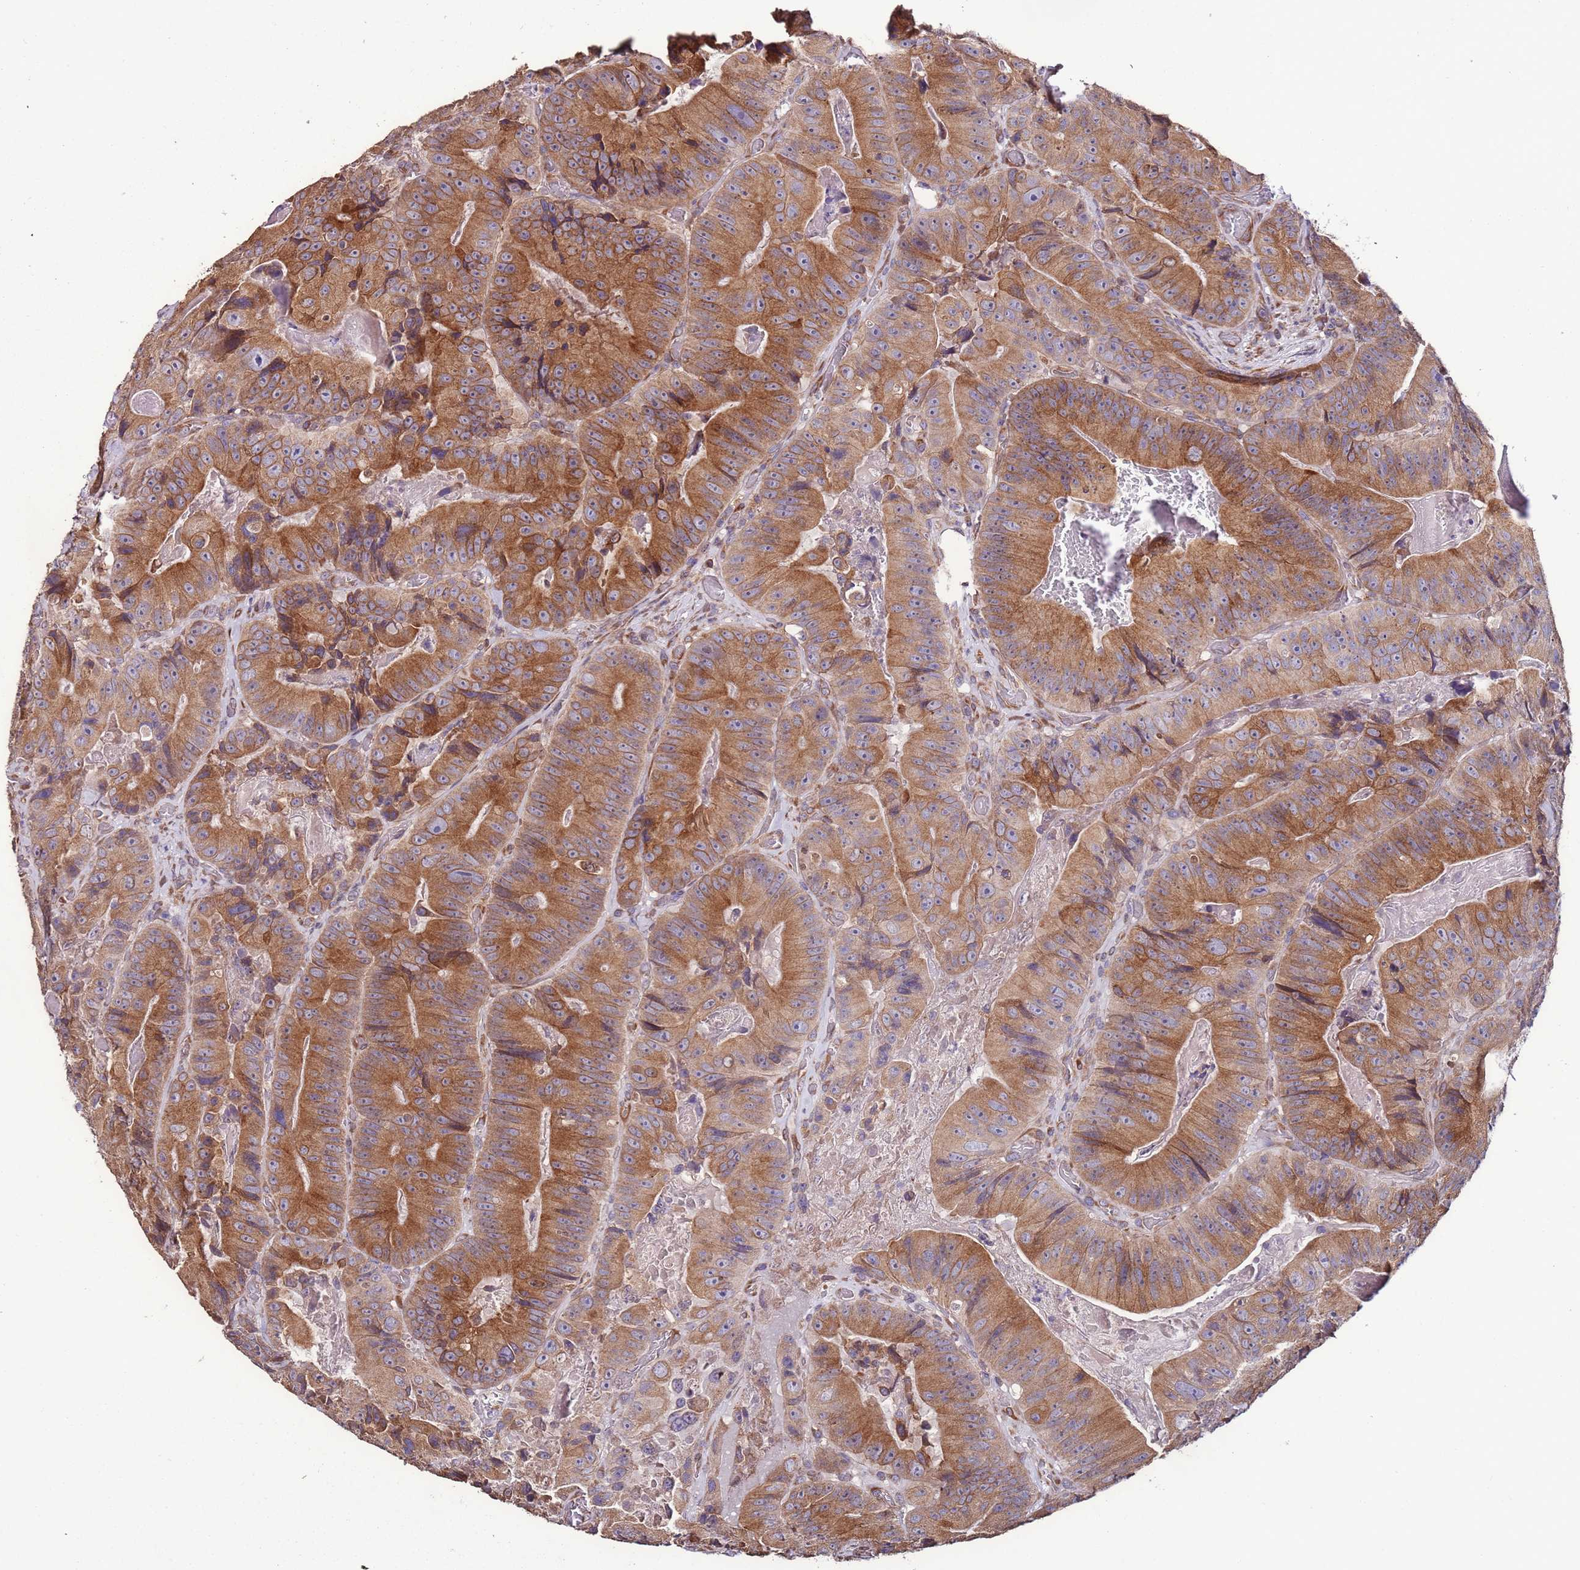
{"staining": {"intensity": "strong", "quantity": ">75%", "location": "cytoplasmic/membranous"}, "tissue": "colorectal cancer", "cell_type": "Tumor cells", "image_type": "cancer", "snomed": [{"axis": "morphology", "description": "Adenocarcinoma, NOS"}, {"axis": "topography", "description": "Colon"}], "caption": "Colorectal cancer (adenocarcinoma) tissue exhibits strong cytoplasmic/membranous staining in approximately >75% of tumor cells, visualized by immunohistochemistry.", "gene": "SLC41A3", "patient": {"sex": "female", "age": 86}}